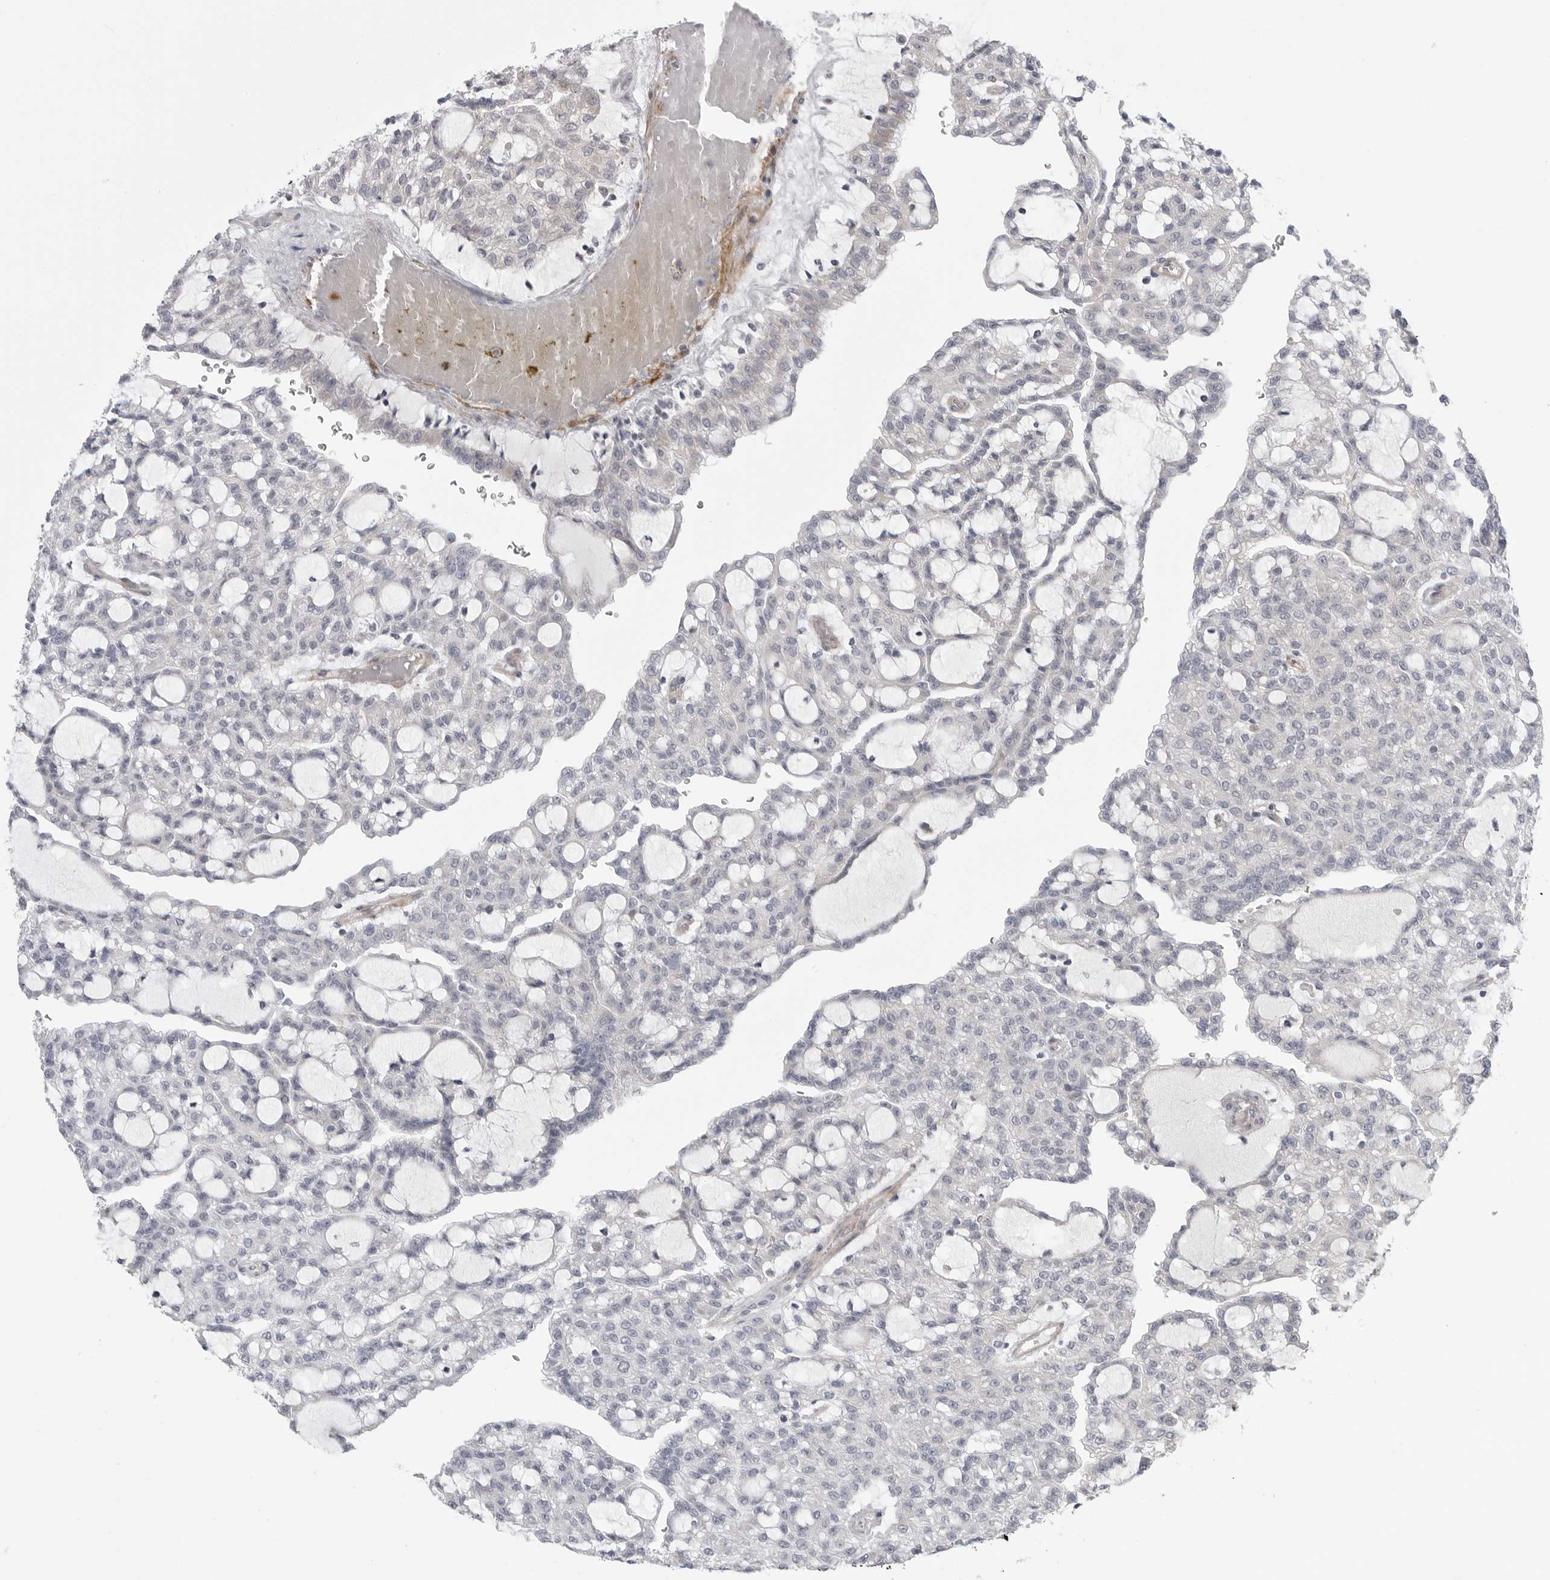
{"staining": {"intensity": "negative", "quantity": "none", "location": "none"}, "tissue": "renal cancer", "cell_type": "Tumor cells", "image_type": "cancer", "snomed": [{"axis": "morphology", "description": "Adenocarcinoma, NOS"}, {"axis": "topography", "description": "Kidney"}], "caption": "High magnification brightfield microscopy of adenocarcinoma (renal) stained with DAB (3,3'-diaminobenzidine) (brown) and counterstained with hematoxylin (blue): tumor cells show no significant staining.", "gene": "SCP2", "patient": {"sex": "male", "age": 63}}